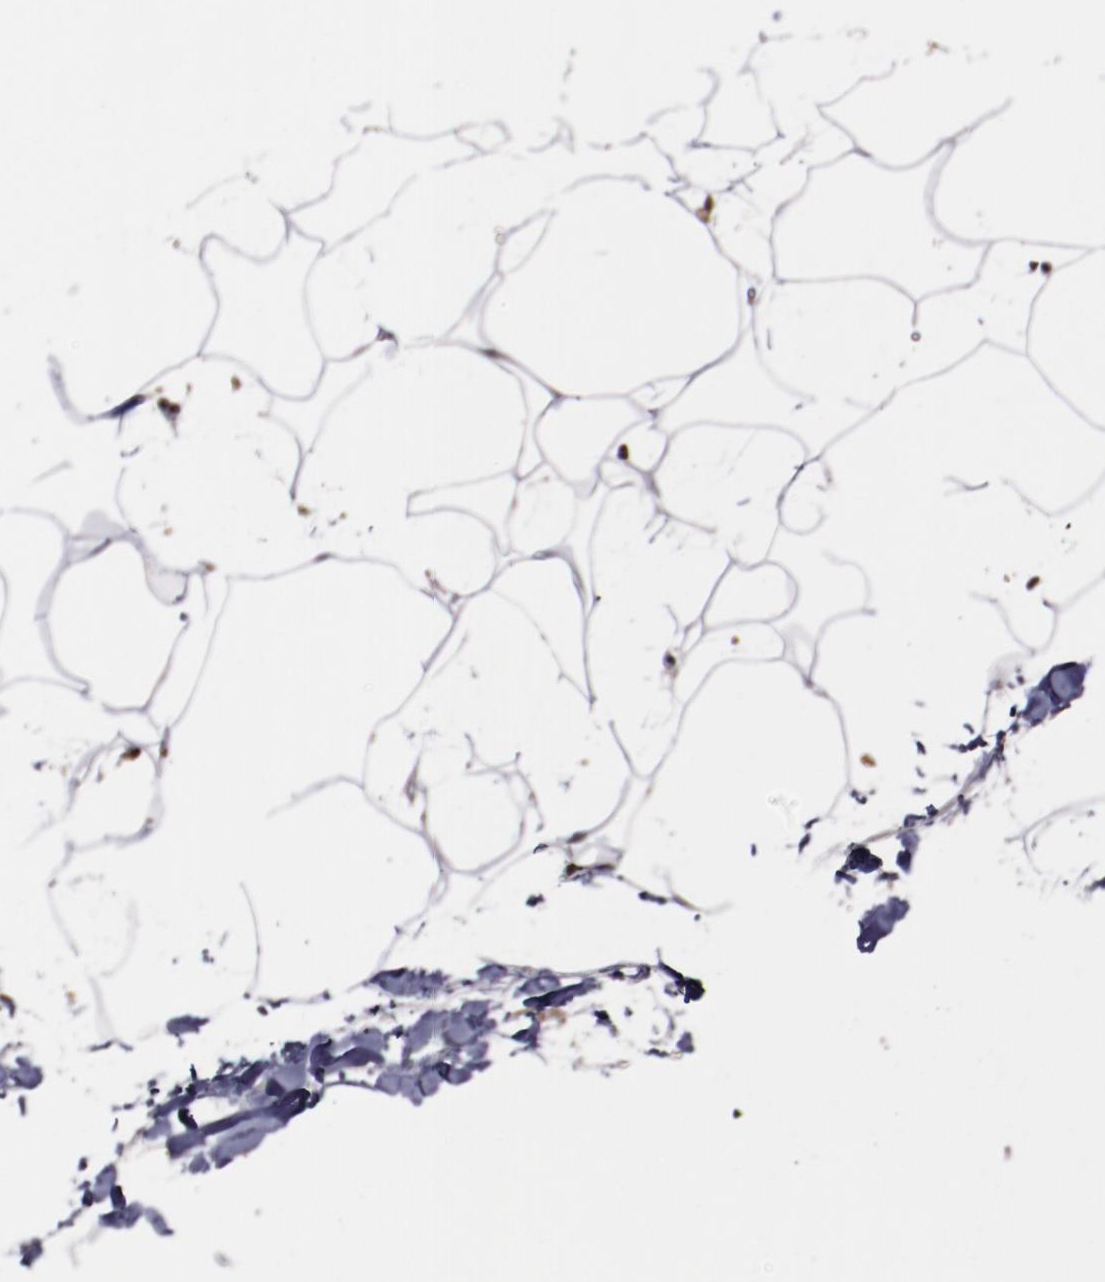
{"staining": {"intensity": "weak", "quantity": "<25%", "location": "cytoplasmic/membranous"}, "tissue": "adipose tissue", "cell_type": "Adipocytes", "image_type": "normal", "snomed": [{"axis": "morphology", "description": "Normal tissue, NOS"}, {"axis": "morphology", "description": "Duct carcinoma"}, {"axis": "topography", "description": "Breast"}, {"axis": "topography", "description": "Adipose tissue"}], "caption": "Immunohistochemical staining of unremarkable human adipose tissue exhibits no significant expression in adipocytes.", "gene": "CHEK2", "patient": {"sex": "female", "age": 37}}